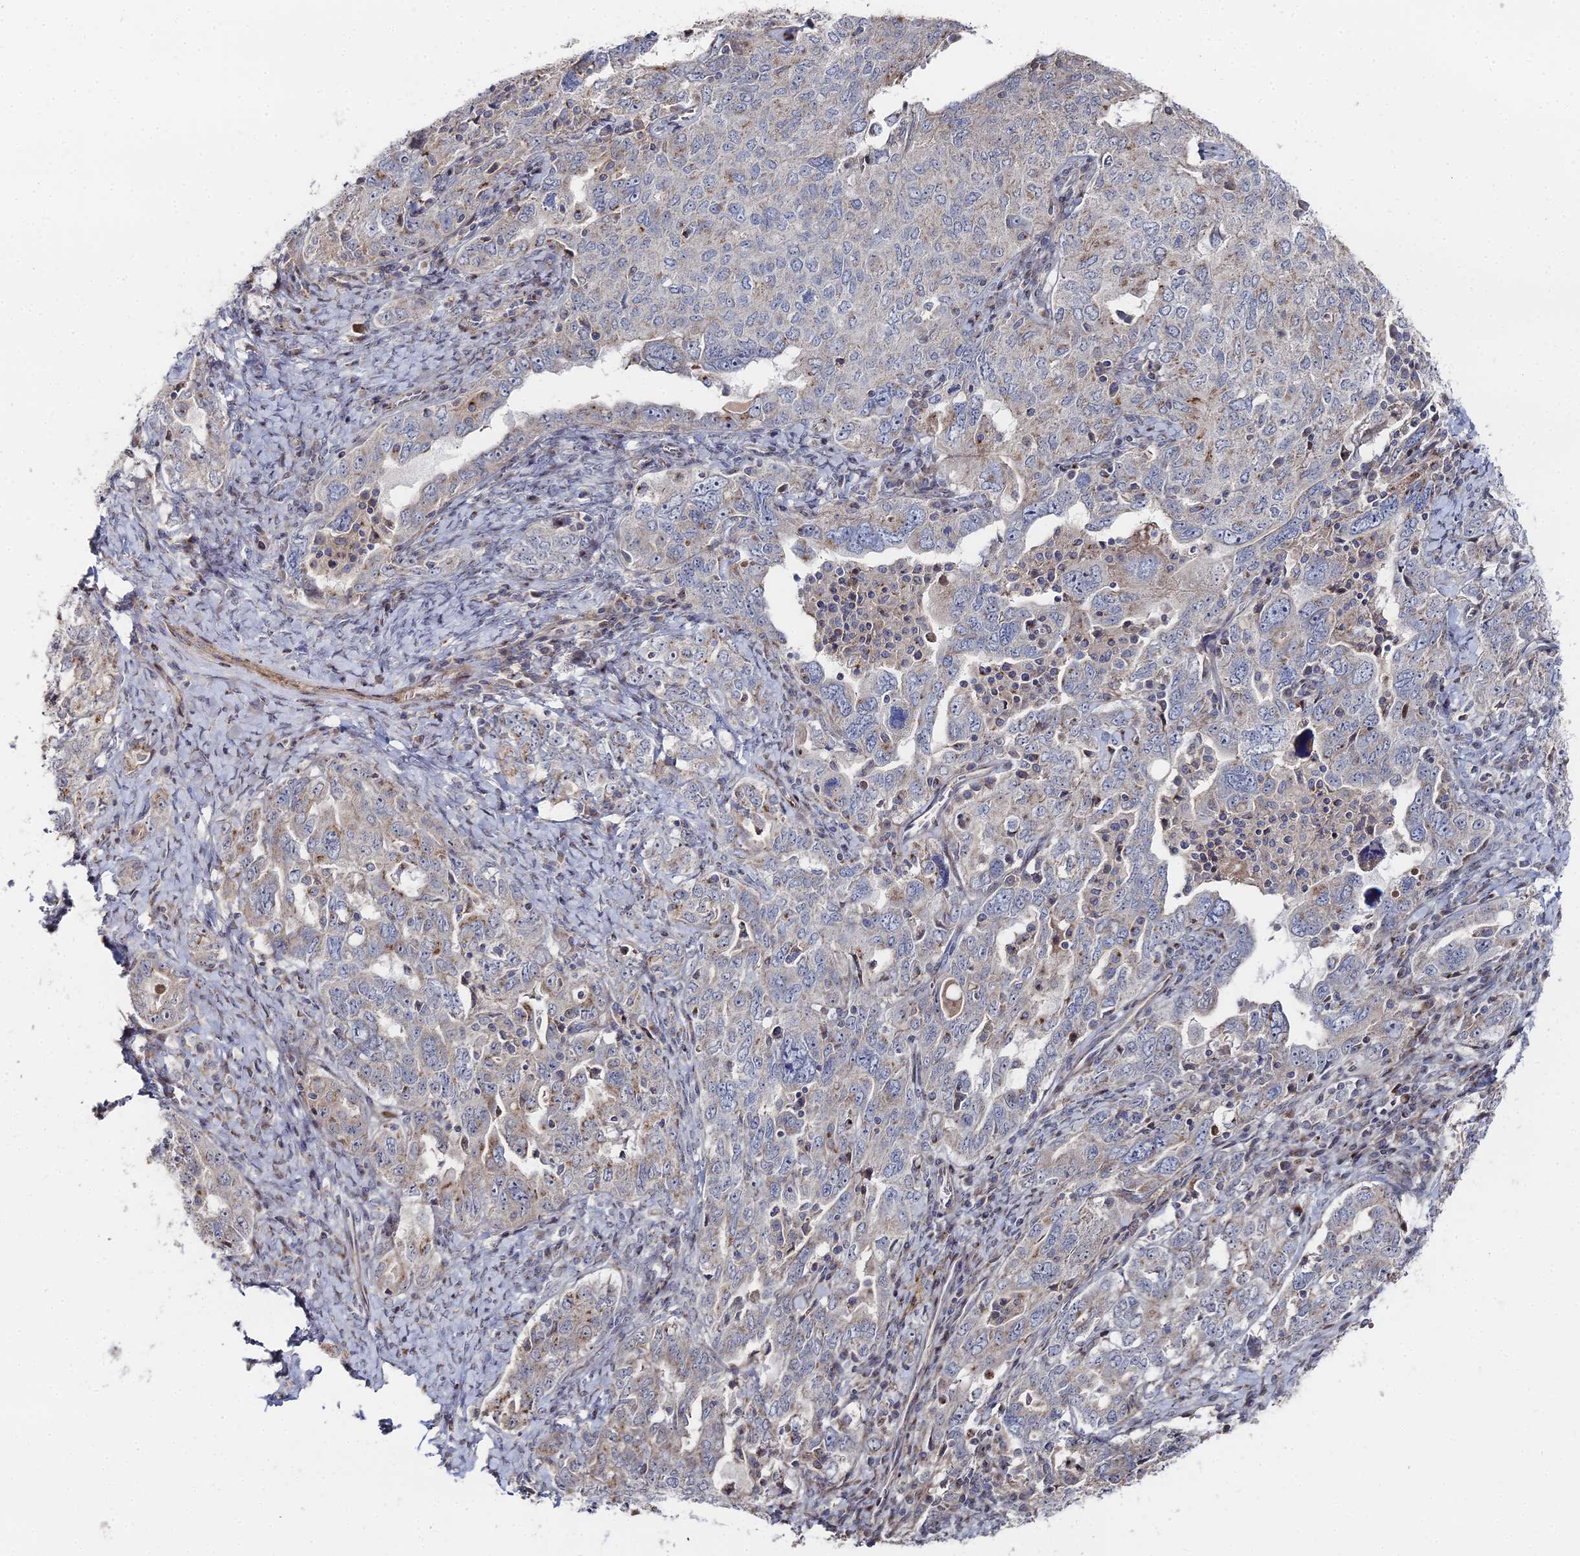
{"staining": {"intensity": "negative", "quantity": "none", "location": "none"}, "tissue": "ovarian cancer", "cell_type": "Tumor cells", "image_type": "cancer", "snomed": [{"axis": "morphology", "description": "Carcinoma, endometroid"}, {"axis": "topography", "description": "Ovary"}], "caption": "High power microscopy image of an immunohistochemistry (IHC) histopathology image of endometroid carcinoma (ovarian), revealing no significant expression in tumor cells.", "gene": "SGMS1", "patient": {"sex": "female", "age": 62}}